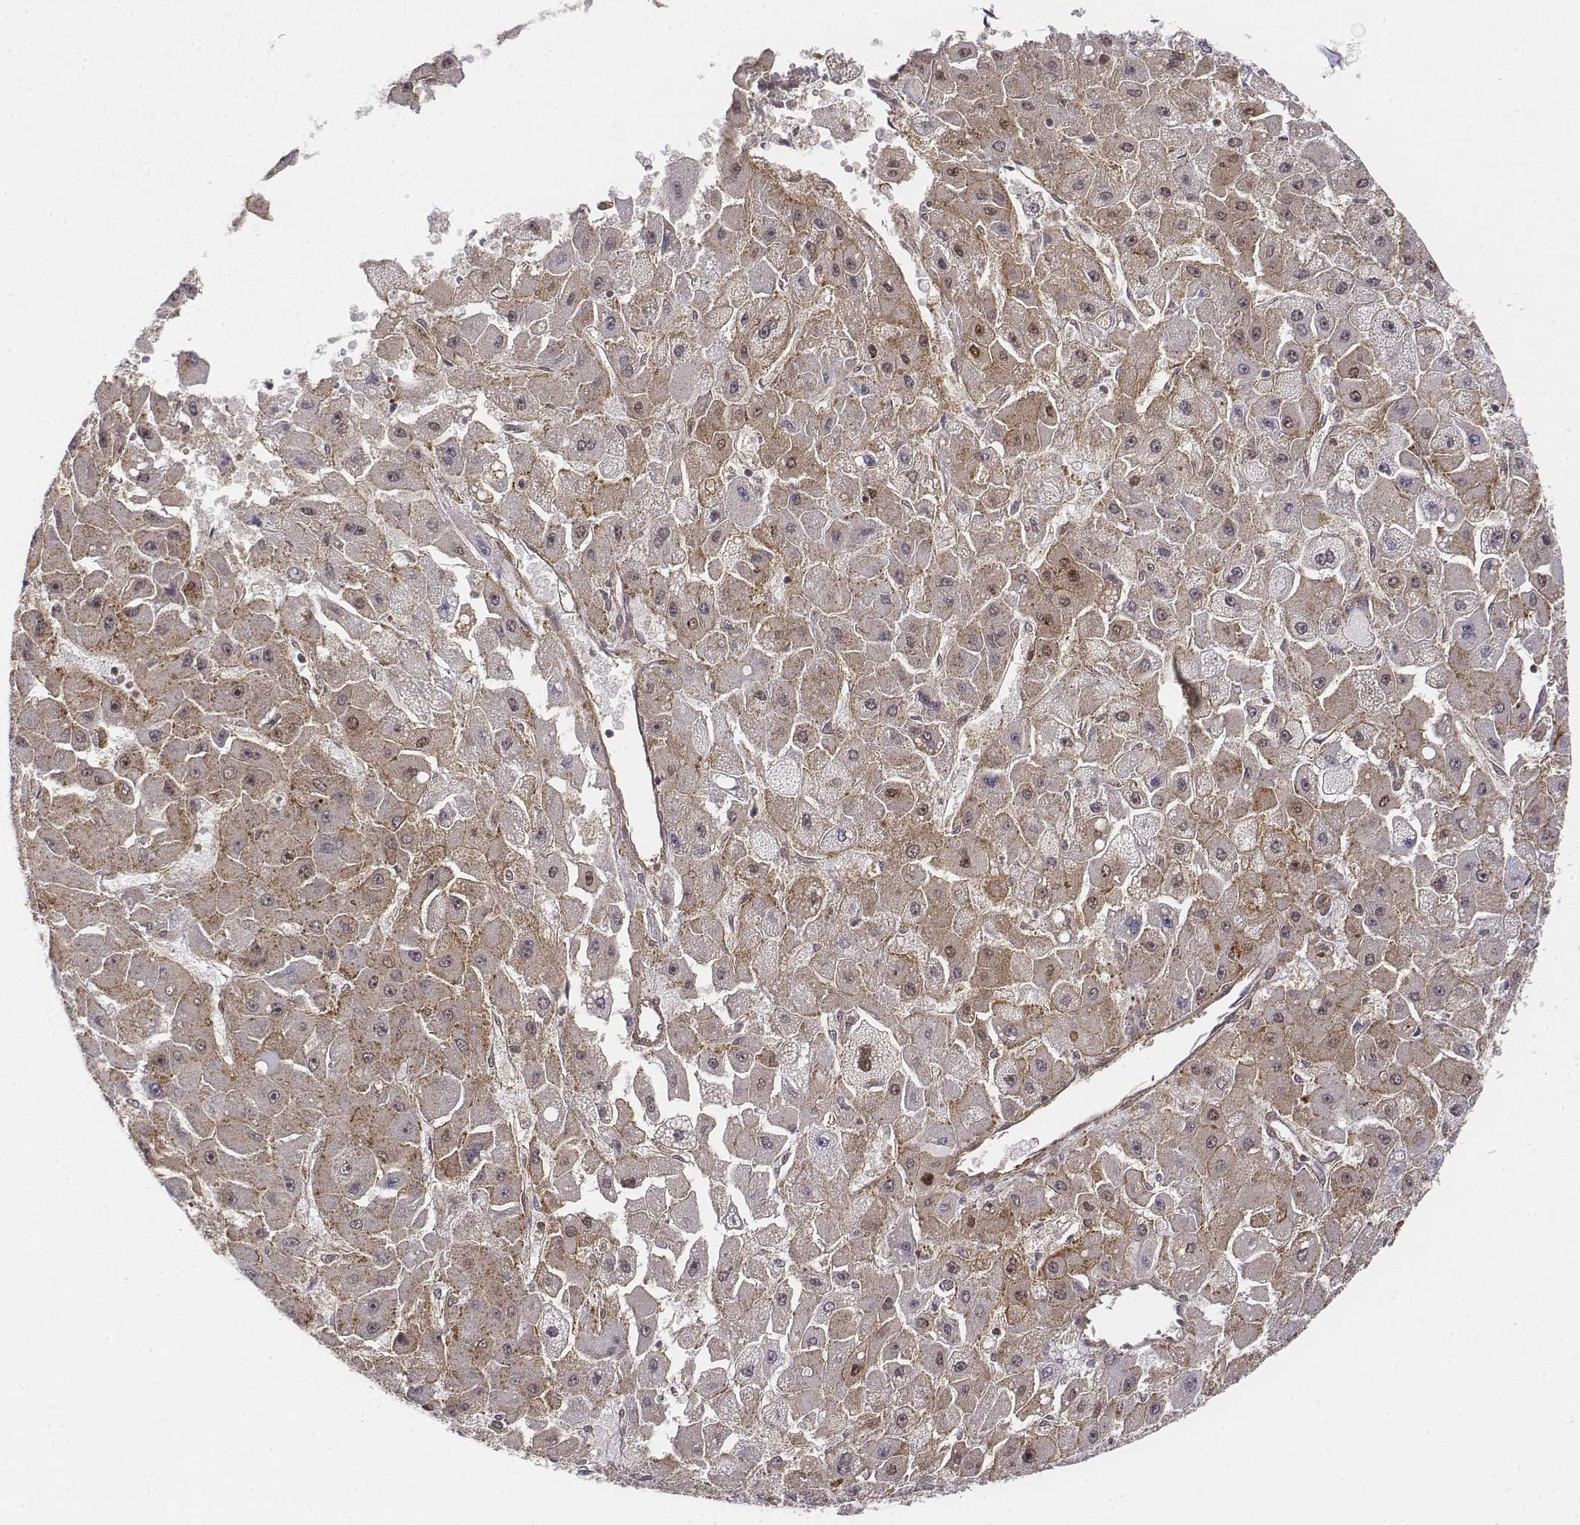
{"staining": {"intensity": "weak", "quantity": ">75%", "location": "cytoplasmic/membranous"}, "tissue": "liver cancer", "cell_type": "Tumor cells", "image_type": "cancer", "snomed": [{"axis": "morphology", "description": "Carcinoma, Hepatocellular, NOS"}, {"axis": "topography", "description": "Liver"}], "caption": "IHC staining of liver hepatocellular carcinoma, which displays low levels of weak cytoplasmic/membranous staining in approximately >75% of tumor cells indicating weak cytoplasmic/membranous protein expression. The staining was performed using DAB (brown) for protein detection and nuclei were counterstained in hematoxylin (blue).", "gene": "ZFYVE19", "patient": {"sex": "female", "age": 25}}